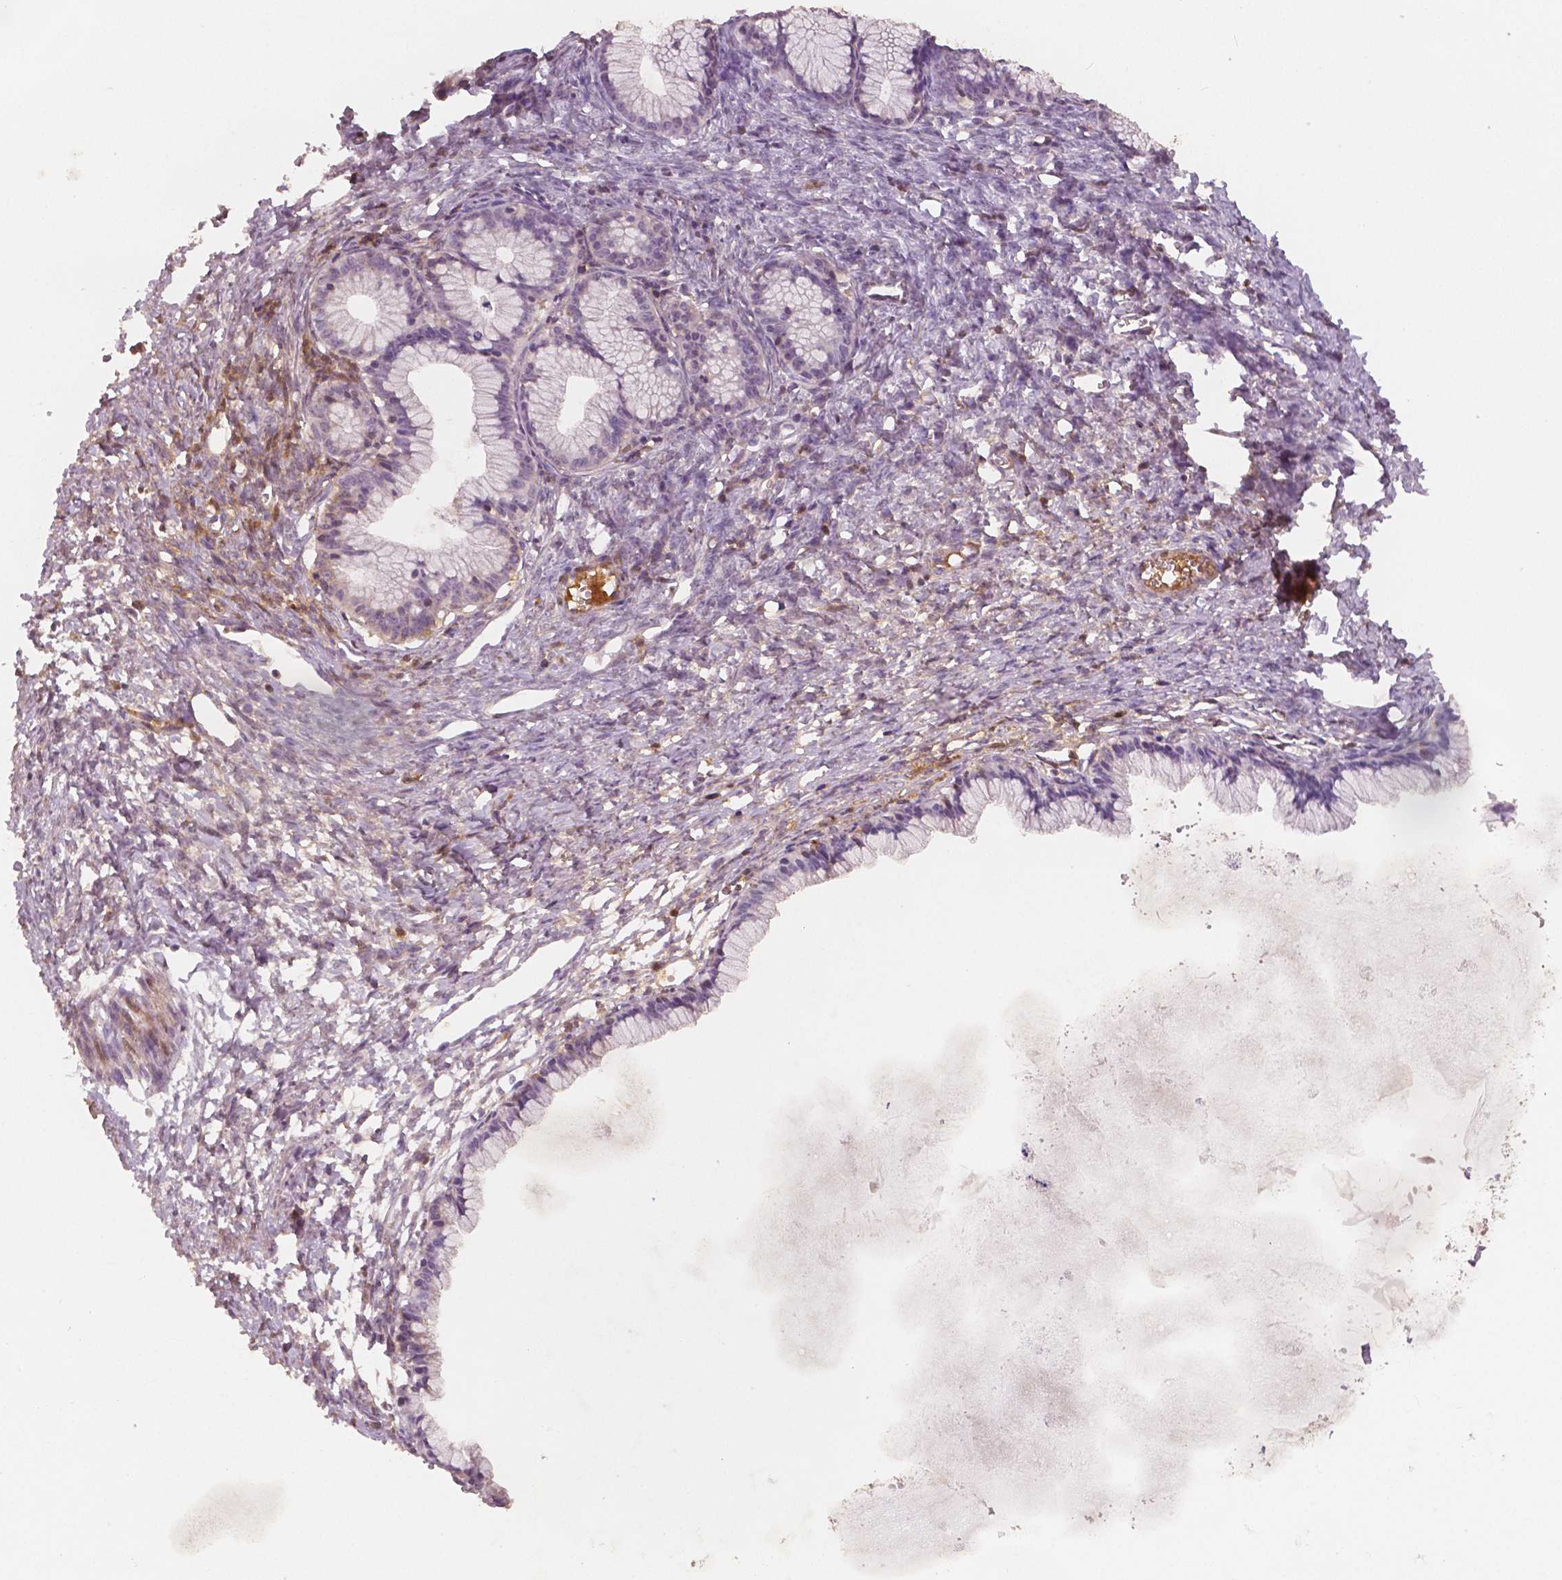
{"staining": {"intensity": "negative", "quantity": "none", "location": "none"}, "tissue": "ovarian cancer", "cell_type": "Tumor cells", "image_type": "cancer", "snomed": [{"axis": "morphology", "description": "Cystadenocarcinoma, mucinous, NOS"}, {"axis": "topography", "description": "Ovary"}], "caption": "This micrograph is of ovarian cancer stained with IHC to label a protein in brown with the nuclei are counter-stained blue. There is no expression in tumor cells.", "gene": "APOA4", "patient": {"sex": "female", "age": 41}}